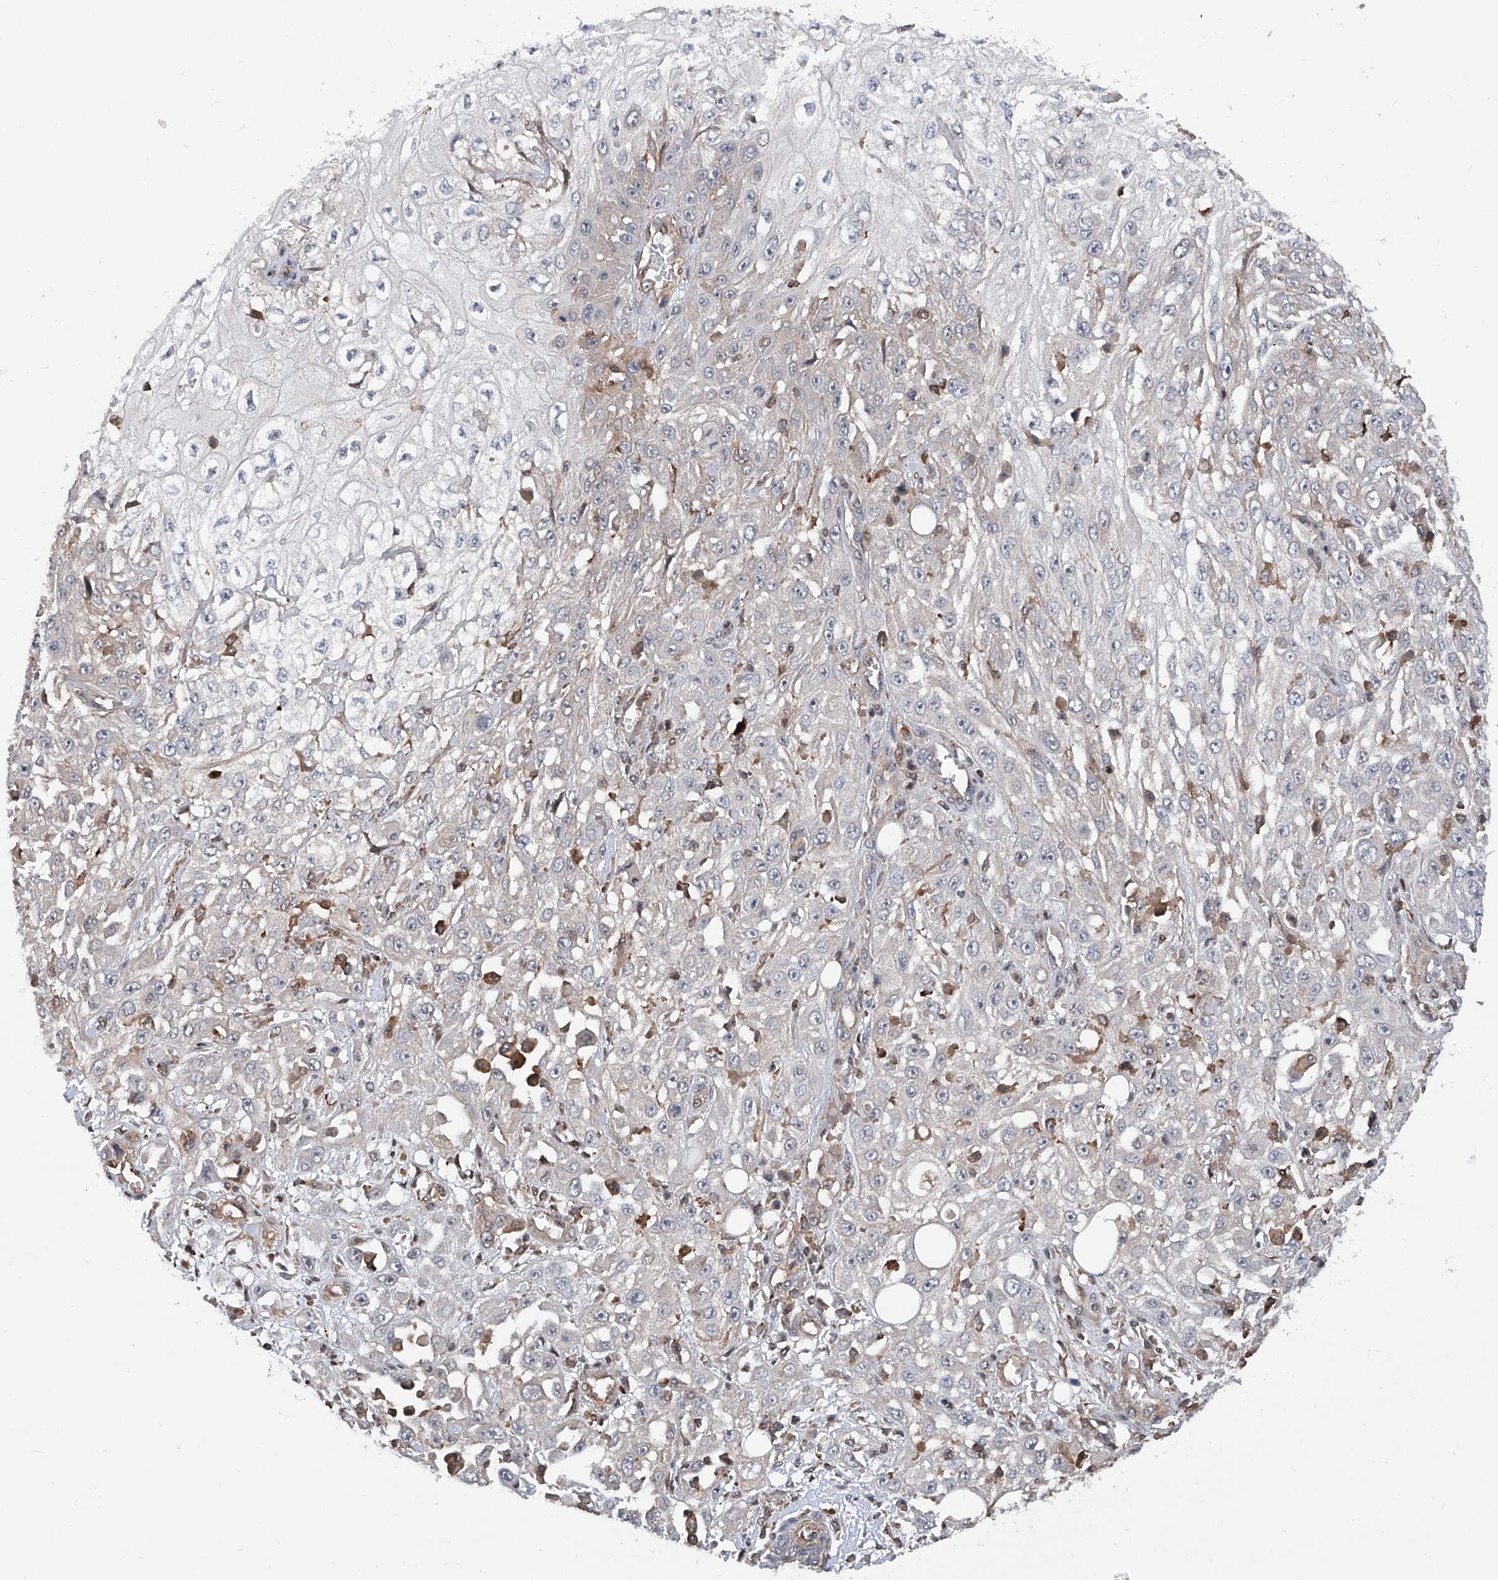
{"staining": {"intensity": "negative", "quantity": "none", "location": "none"}, "tissue": "skin cancer", "cell_type": "Tumor cells", "image_type": "cancer", "snomed": [{"axis": "morphology", "description": "Squamous cell carcinoma, NOS"}, {"axis": "morphology", "description": "Squamous cell carcinoma, metastatic, NOS"}, {"axis": "topography", "description": "Skin"}, {"axis": "topography", "description": "Lymph node"}], "caption": "High magnification brightfield microscopy of skin cancer (squamous cell carcinoma) stained with DAB (brown) and counterstained with hematoxylin (blue): tumor cells show no significant staining.", "gene": "NT5C3A", "patient": {"sex": "male", "age": 75}}